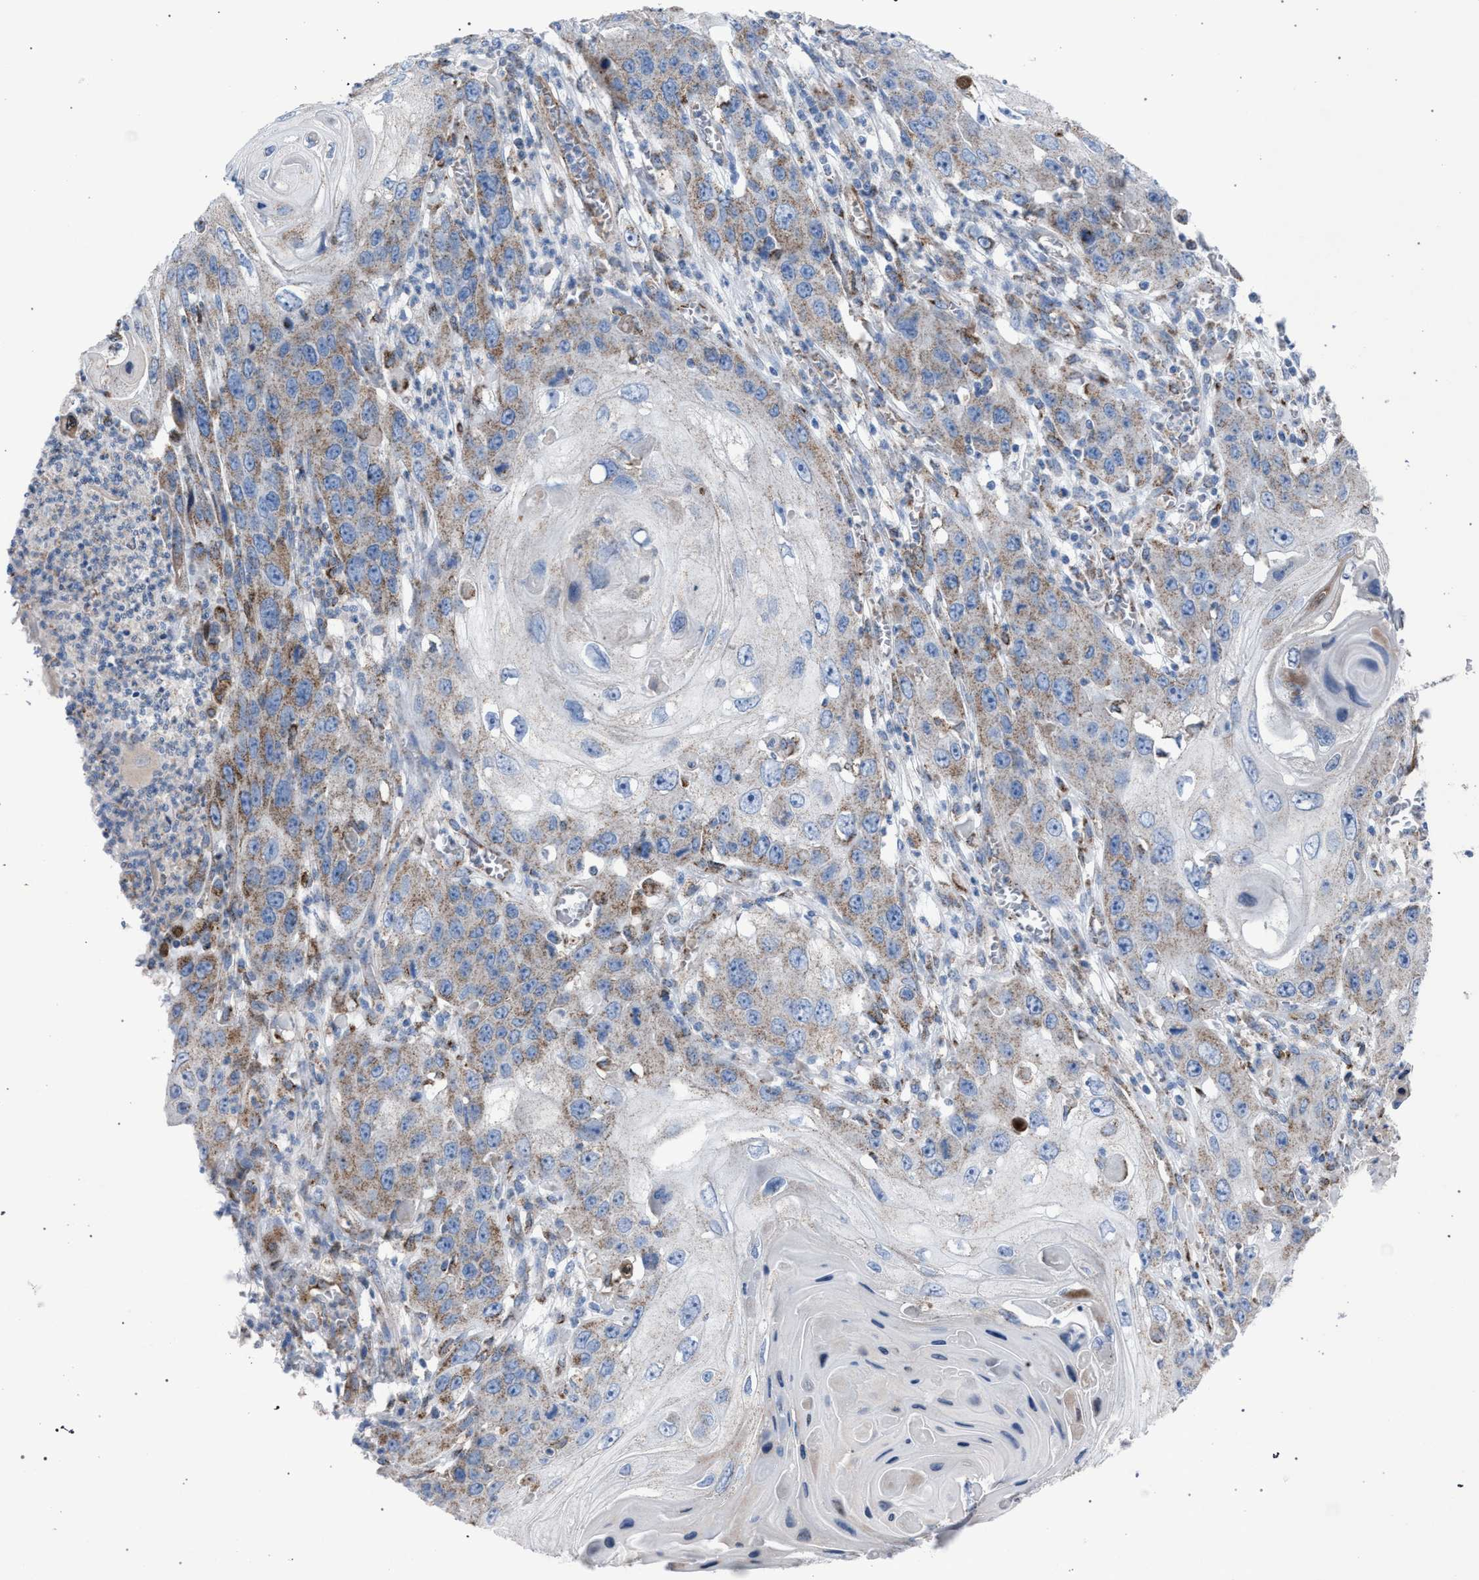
{"staining": {"intensity": "weak", "quantity": "25%-75%", "location": "cytoplasmic/membranous"}, "tissue": "skin cancer", "cell_type": "Tumor cells", "image_type": "cancer", "snomed": [{"axis": "morphology", "description": "Squamous cell carcinoma, NOS"}, {"axis": "topography", "description": "Skin"}], "caption": "Protein analysis of skin cancer tissue exhibits weak cytoplasmic/membranous positivity in about 25%-75% of tumor cells.", "gene": "HSD17B4", "patient": {"sex": "male", "age": 55}}